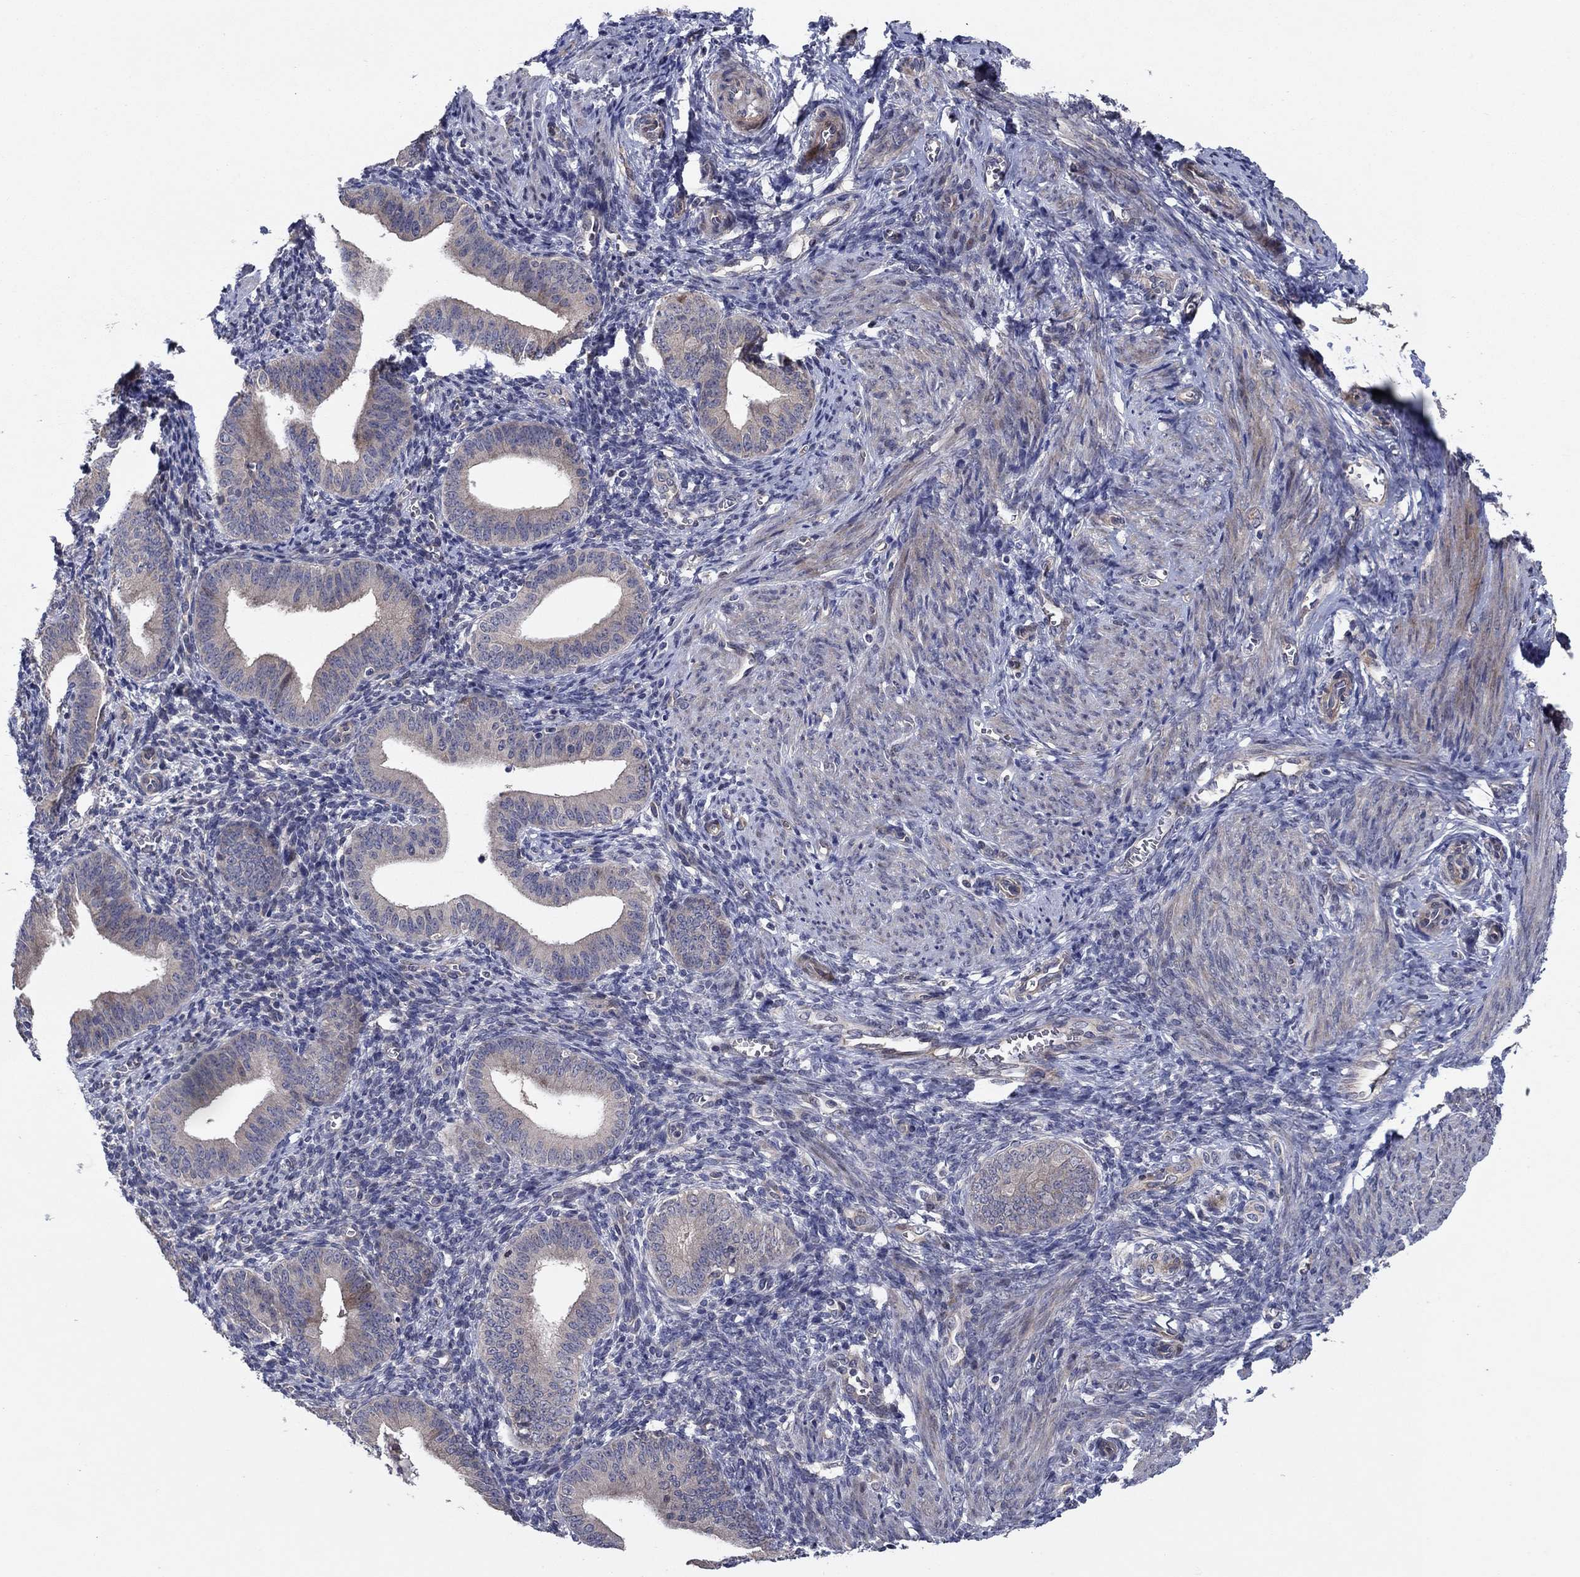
{"staining": {"intensity": "negative", "quantity": "none", "location": "none"}, "tissue": "endometrium", "cell_type": "Cells in endometrial stroma", "image_type": "normal", "snomed": [{"axis": "morphology", "description": "Normal tissue, NOS"}, {"axis": "topography", "description": "Endometrium"}], "caption": "High power microscopy photomicrograph of an immunohistochemistry histopathology image of normal endometrium, revealing no significant positivity in cells in endometrial stroma.", "gene": "MSRB1", "patient": {"sex": "female", "age": 42}}